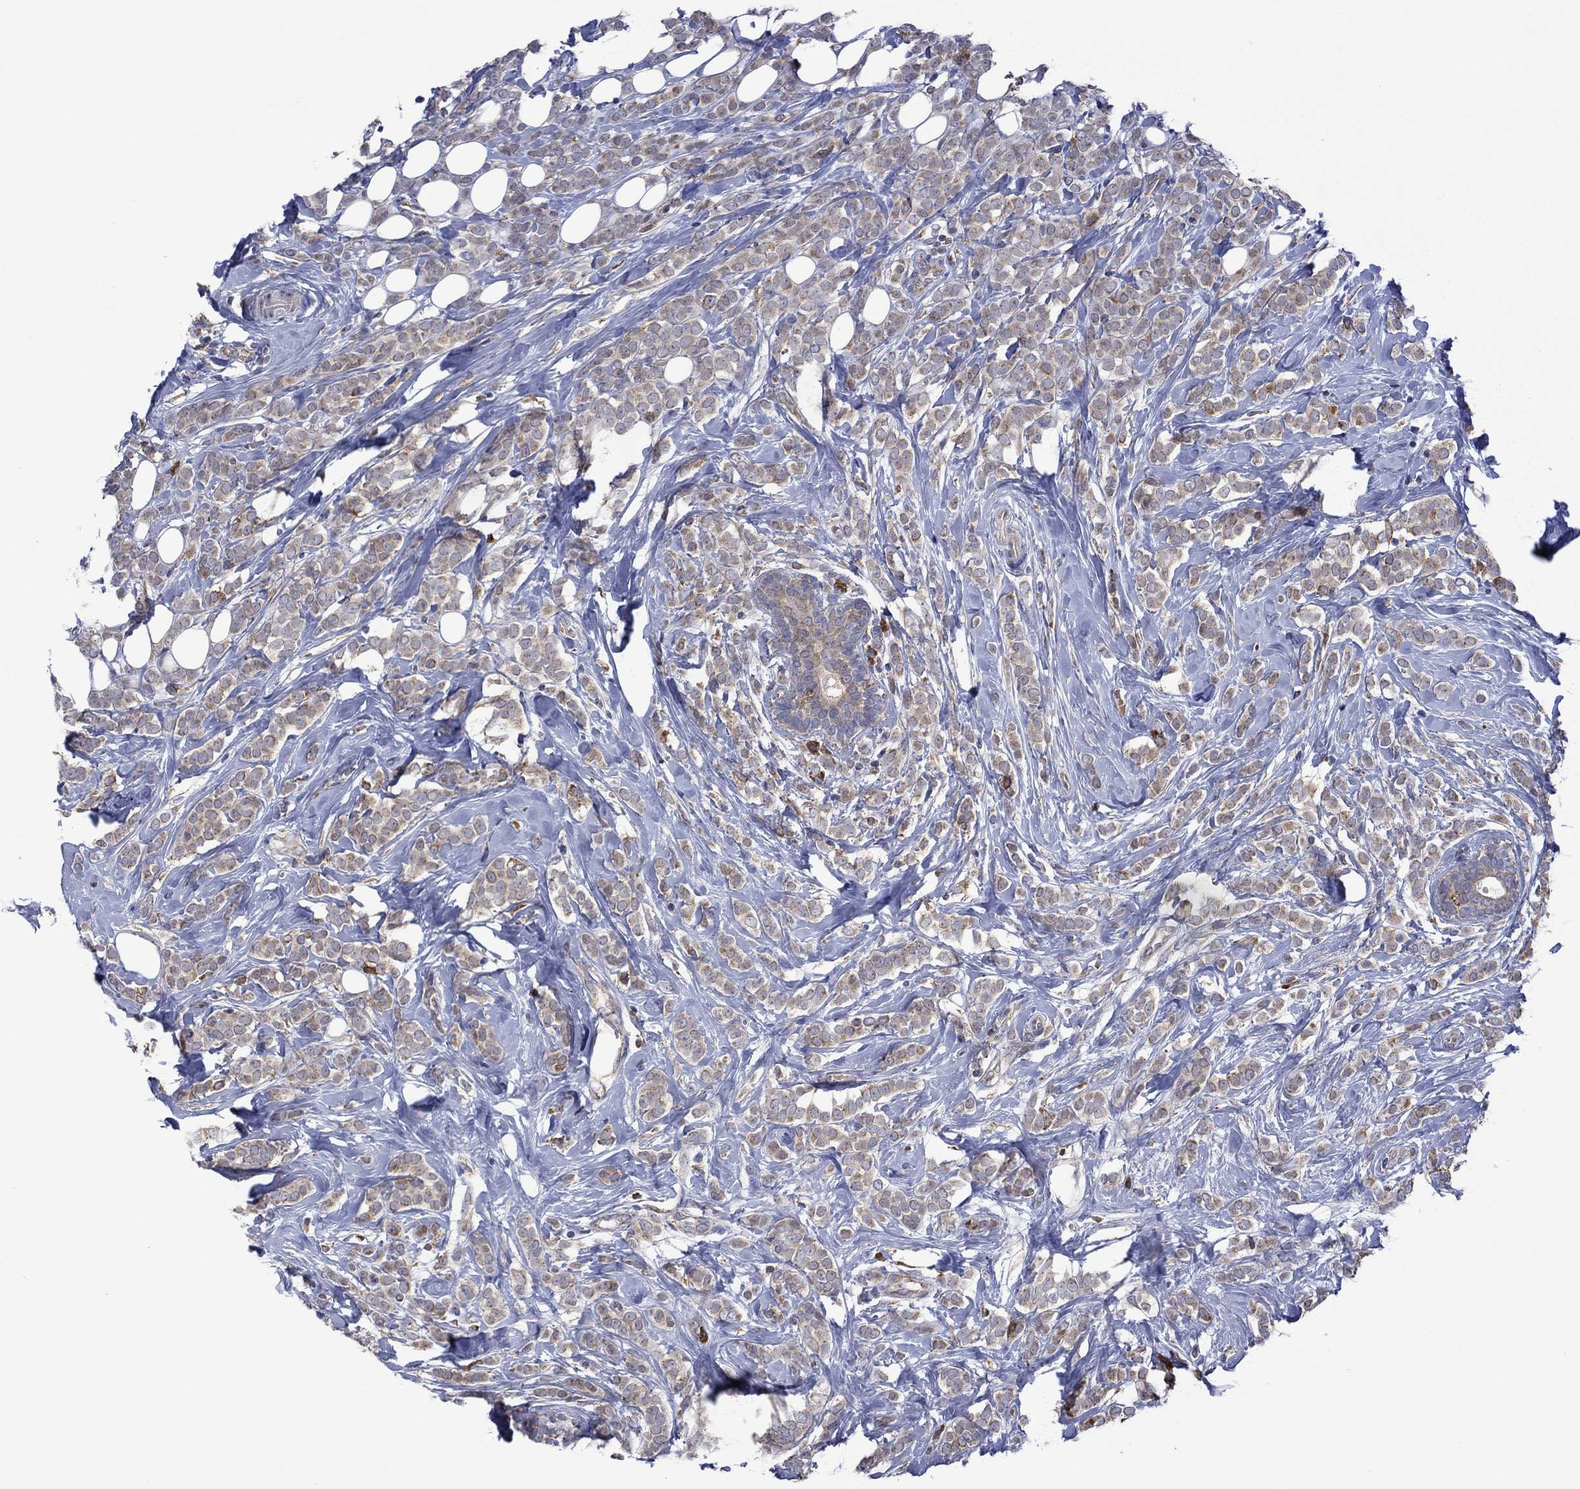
{"staining": {"intensity": "moderate", "quantity": "25%-75%", "location": "cytoplasmic/membranous"}, "tissue": "breast cancer", "cell_type": "Tumor cells", "image_type": "cancer", "snomed": [{"axis": "morphology", "description": "Lobular carcinoma"}, {"axis": "topography", "description": "Breast"}], "caption": "This is a photomicrograph of immunohistochemistry staining of breast cancer, which shows moderate positivity in the cytoplasmic/membranous of tumor cells.", "gene": "FURIN", "patient": {"sex": "female", "age": 49}}